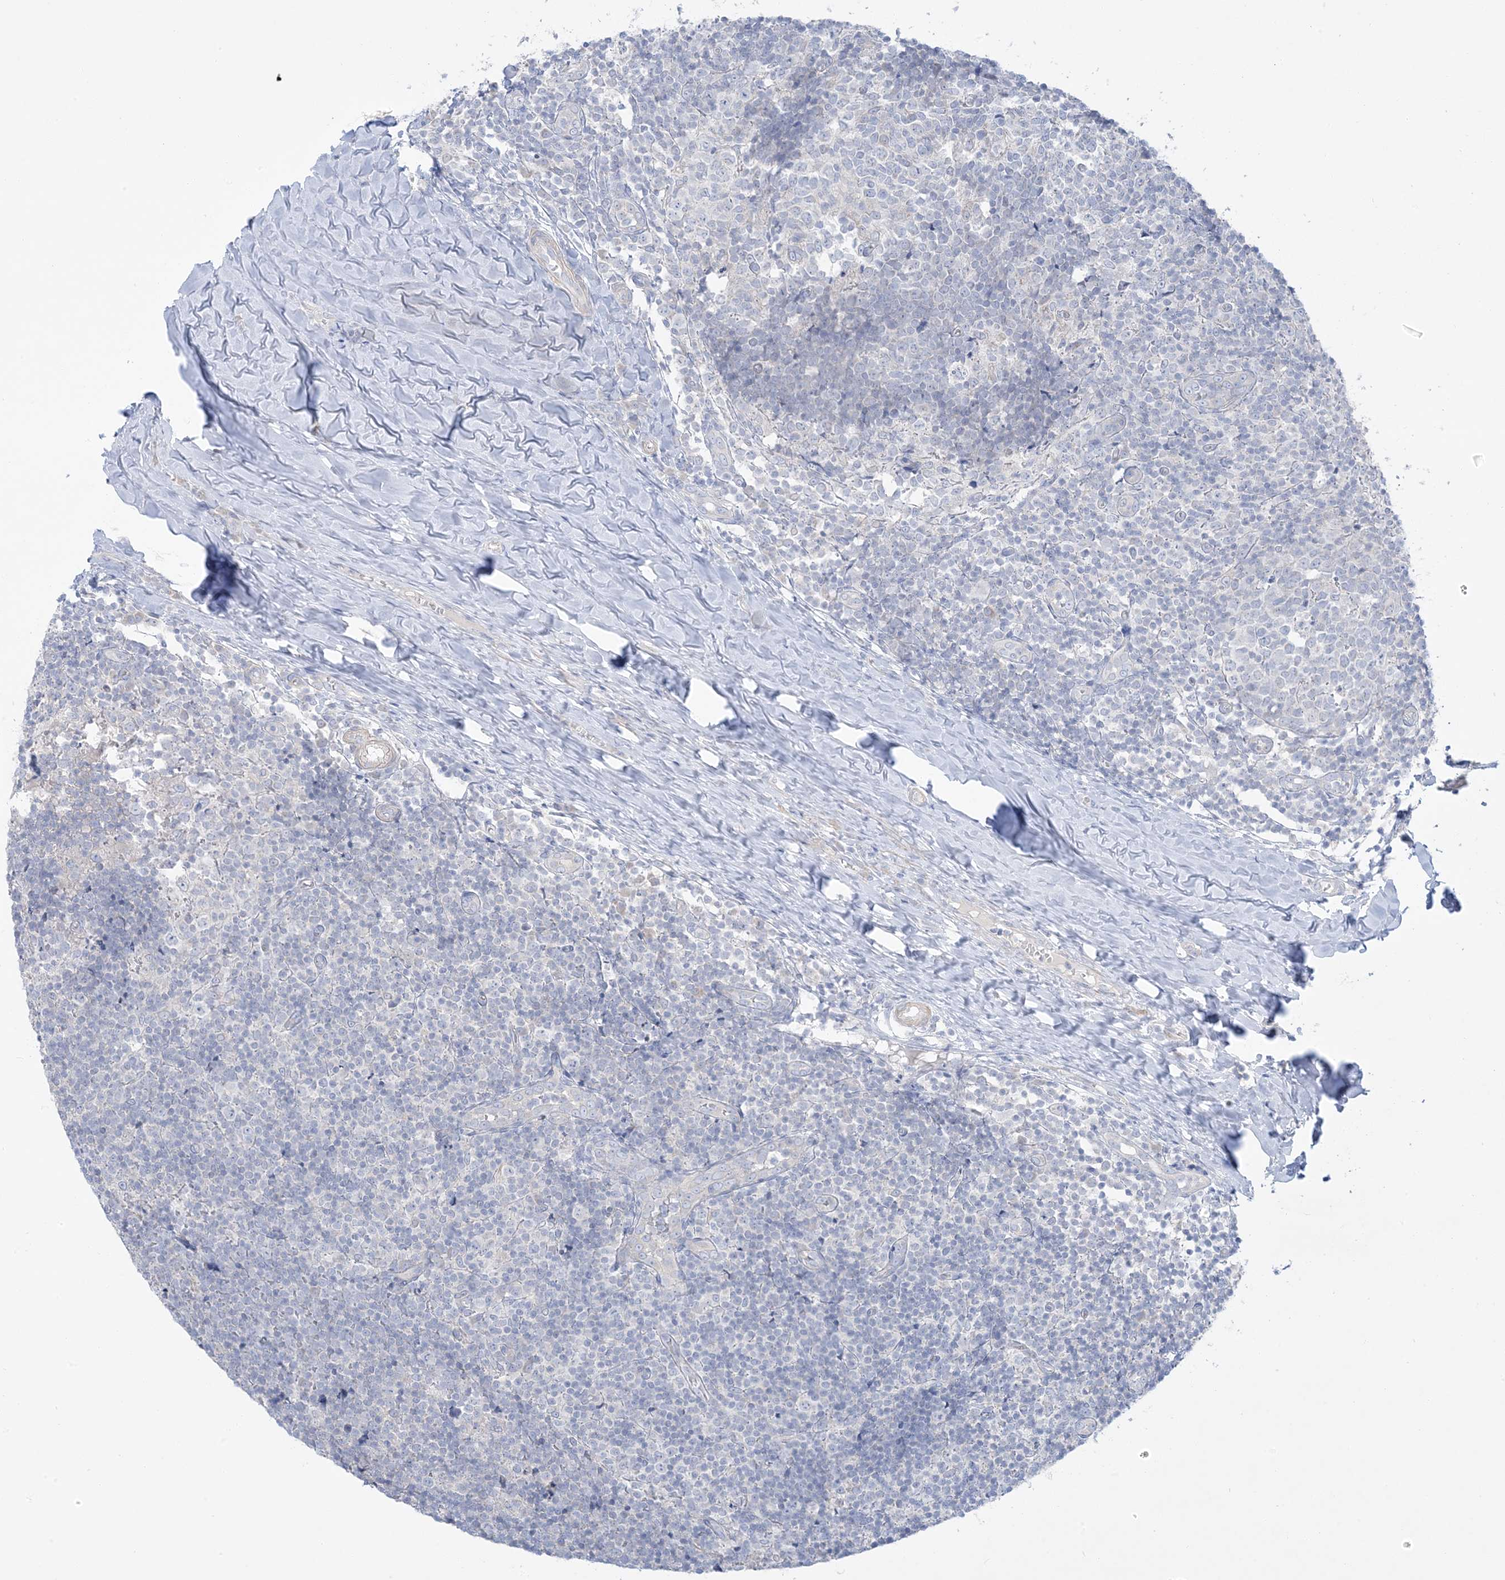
{"staining": {"intensity": "negative", "quantity": "none", "location": "none"}, "tissue": "tonsil", "cell_type": "Germinal center cells", "image_type": "normal", "snomed": [{"axis": "morphology", "description": "Normal tissue, NOS"}, {"axis": "topography", "description": "Tonsil"}], "caption": "There is no significant staining in germinal center cells of tonsil. (DAB (3,3'-diaminobenzidine) immunohistochemistry (IHC) visualized using brightfield microscopy, high magnification).", "gene": "FAM184A", "patient": {"sex": "female", "age": 19}}